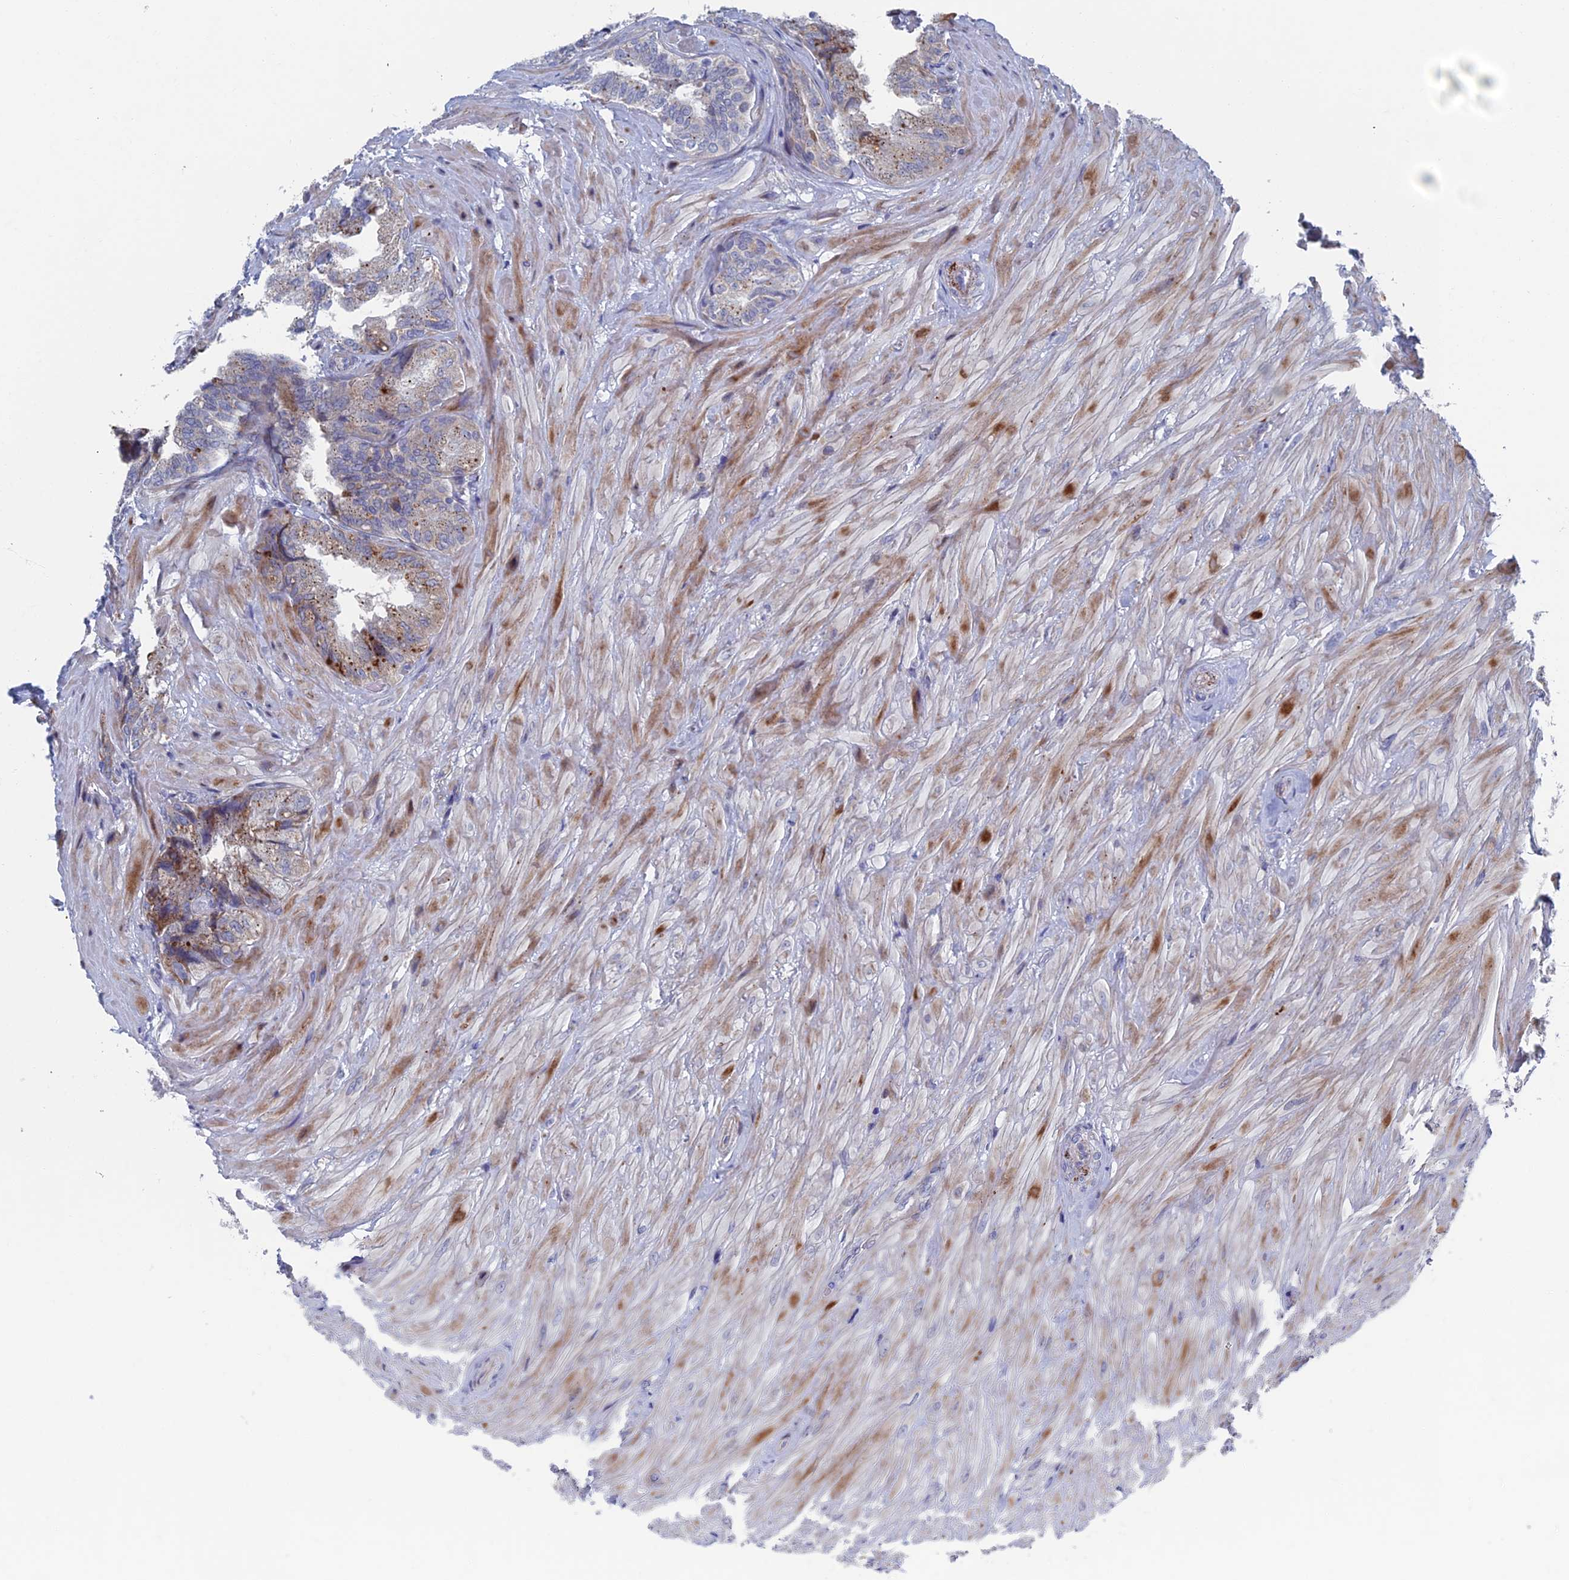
{"staining": {"intensity": "moderate", "quantity": "<25%", "location": "cytoplasmic/membranous"}, "tissue": "seminal vesicle", "cell_type": "Glandular cells", "image_type": "normal", "snomed": [{"axis": "morphology", "description": "Normal tissue, NOS"}, {"axis": "topography", "description": "Prostate and seminal vesicle, NOS"}, {"axis": "topography", "description": "Prostate"}, {"axis": "topography", "description": "Seminal veicle"}], "caption": "Immunohistochemical staining of benign seminal vesicle displays low levels of moderate cytoplasmic/membranous expression in approximately <25% of glandular cells.", "gene": "GTF2IRD1", "patient": {"sex": "male", "age": 67}}